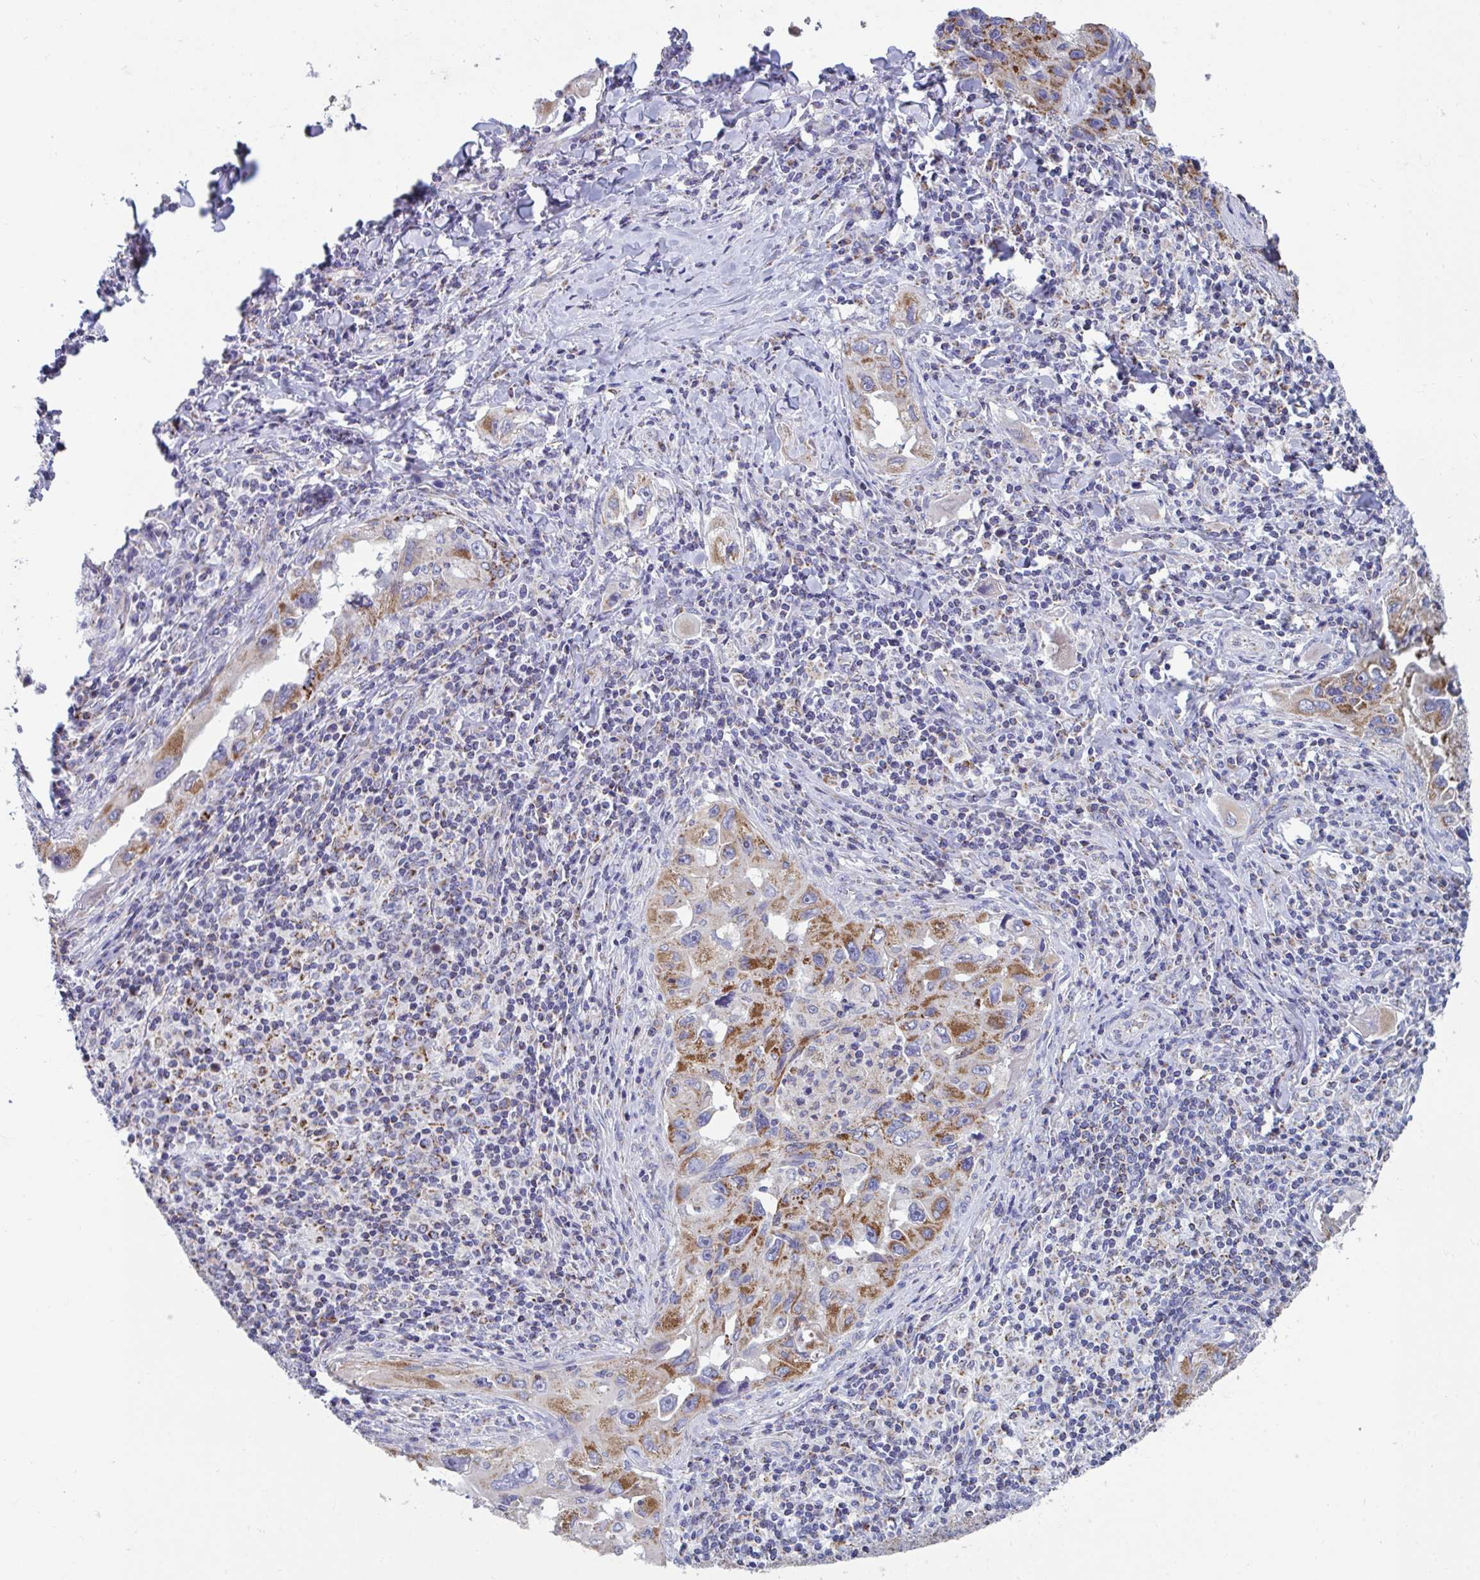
{"staining": {"intensity": "moderate", "quantity": ">75%", "location": "cytoplasmic/membranous"}, "tissue": "lung cancer", "cell_type": "Tumor cells", "image_type": "cancer", "snomed": [{"axis": "morphology", "description": "Adenocarcinoma, NOS"}, {"axis": "topography", "description": "Lung"}], "caption": "Moderate cytoplasmic/membranous protein positivity is identified in approximately >75% of tumor cells in lung cancer (adenocarcinoma). Ihc stains the protein in brown and the nuclei are stained blue.", "gene": "BCAT2", "patient": {"sex": "female", "age": 73}}